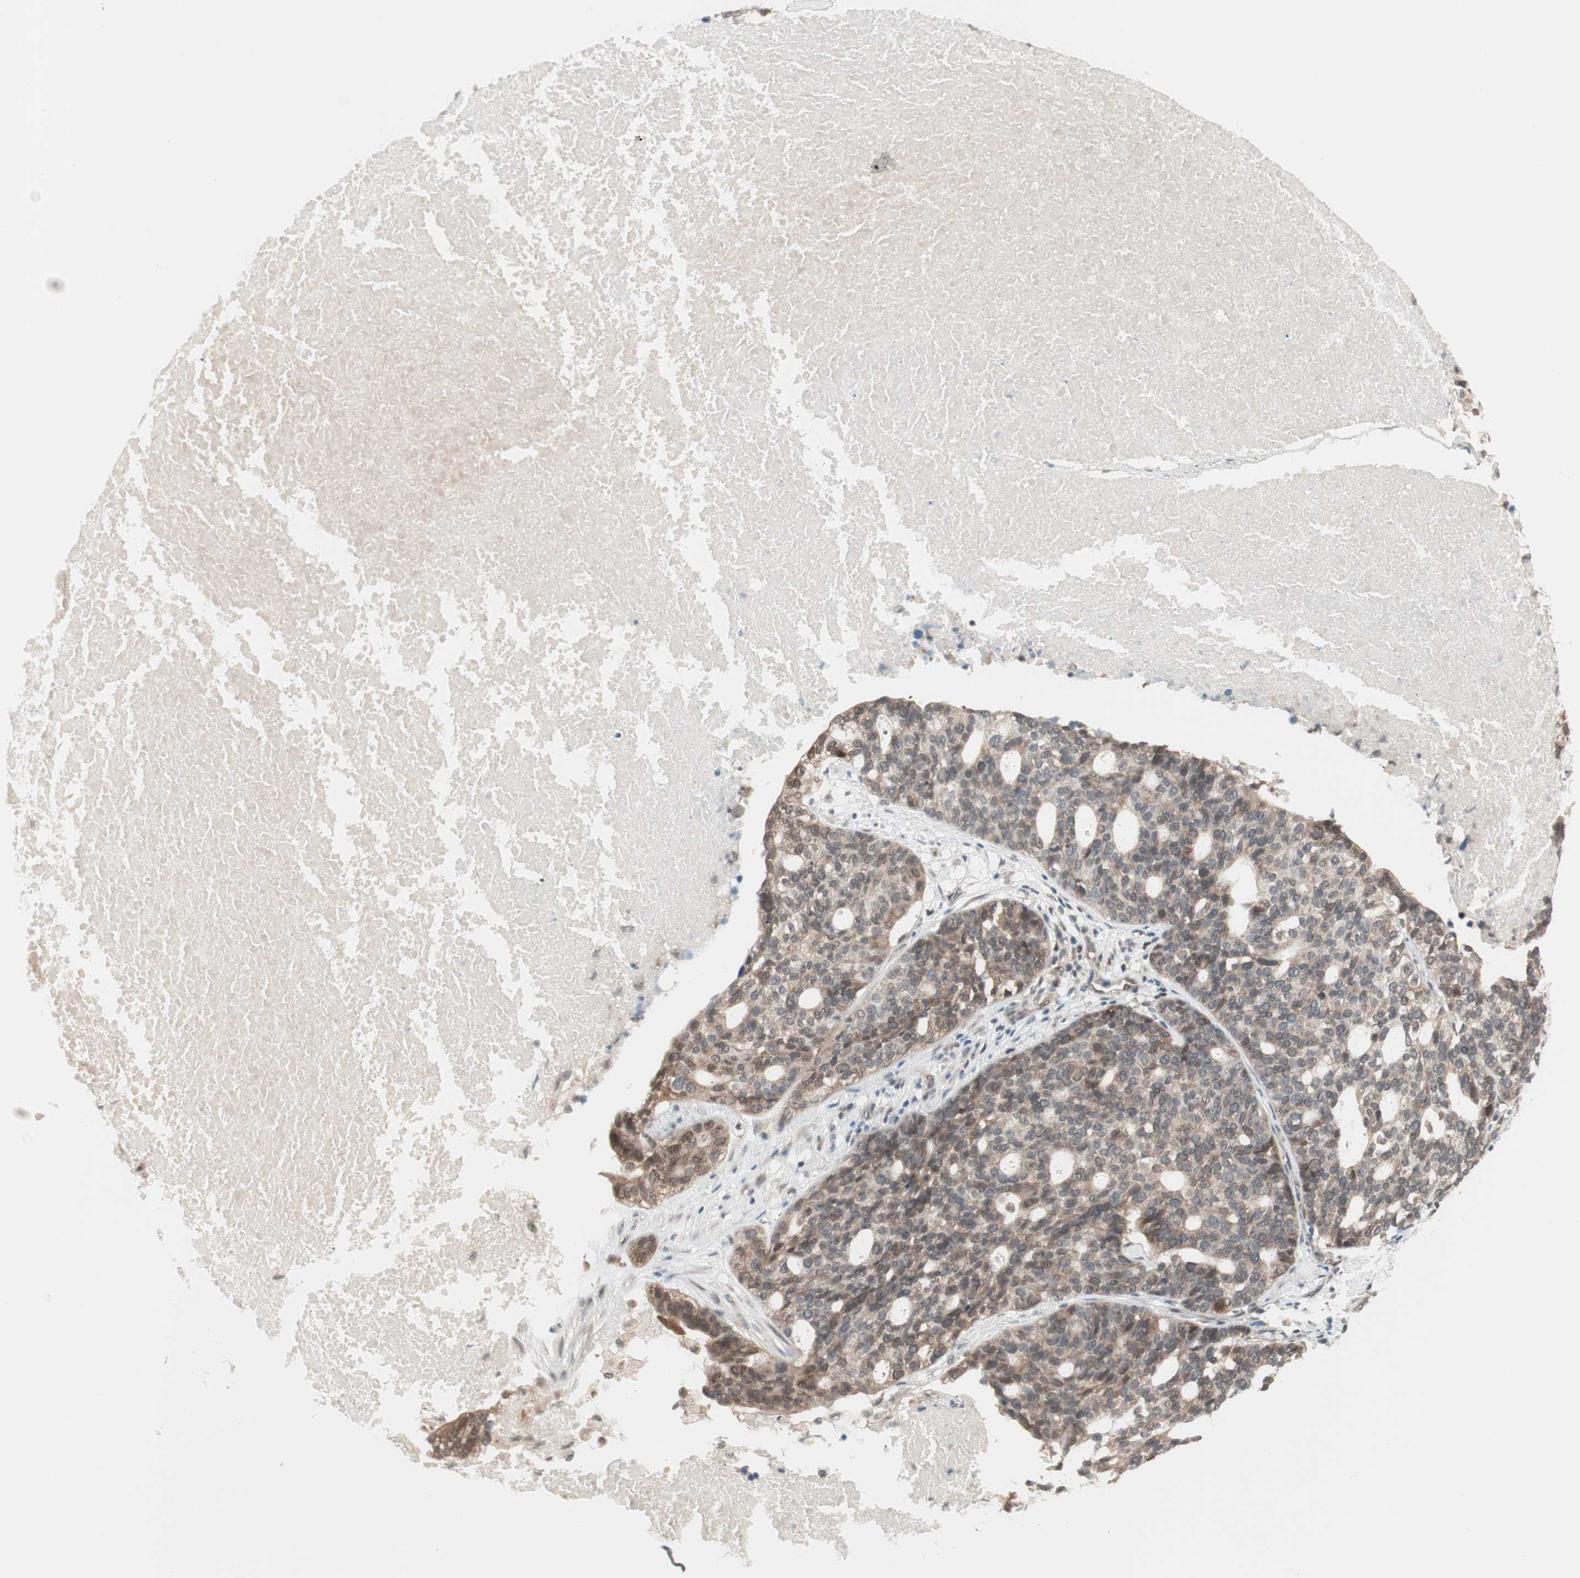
{"staining": {"intensity": "moderate", "quantity": "25%-75%", "location": "cytoplasmic/membranous"}, "tissue": "ovarian cancer", "cell_type": "Tumor cells", "image_type": "cancer", "snomed": [{"axis": "morphology", "description": "Cystadenocarcinoma, serous, NOS"}, {"axis": "topography", "description": "Ovary"}], "caption": "High-magnification brightfield microscopy of serous cystadenocarcinoma (ovarian) stained with DAB (brown) and counterstained with hematoxylin (blue). tumor cells exhibit moderate cytoplasmic/membranous expression is appreciated in approximately25%-75% of cells.", "gene": "UBE2I", "patient": {"sex": "female", "age": 59}}